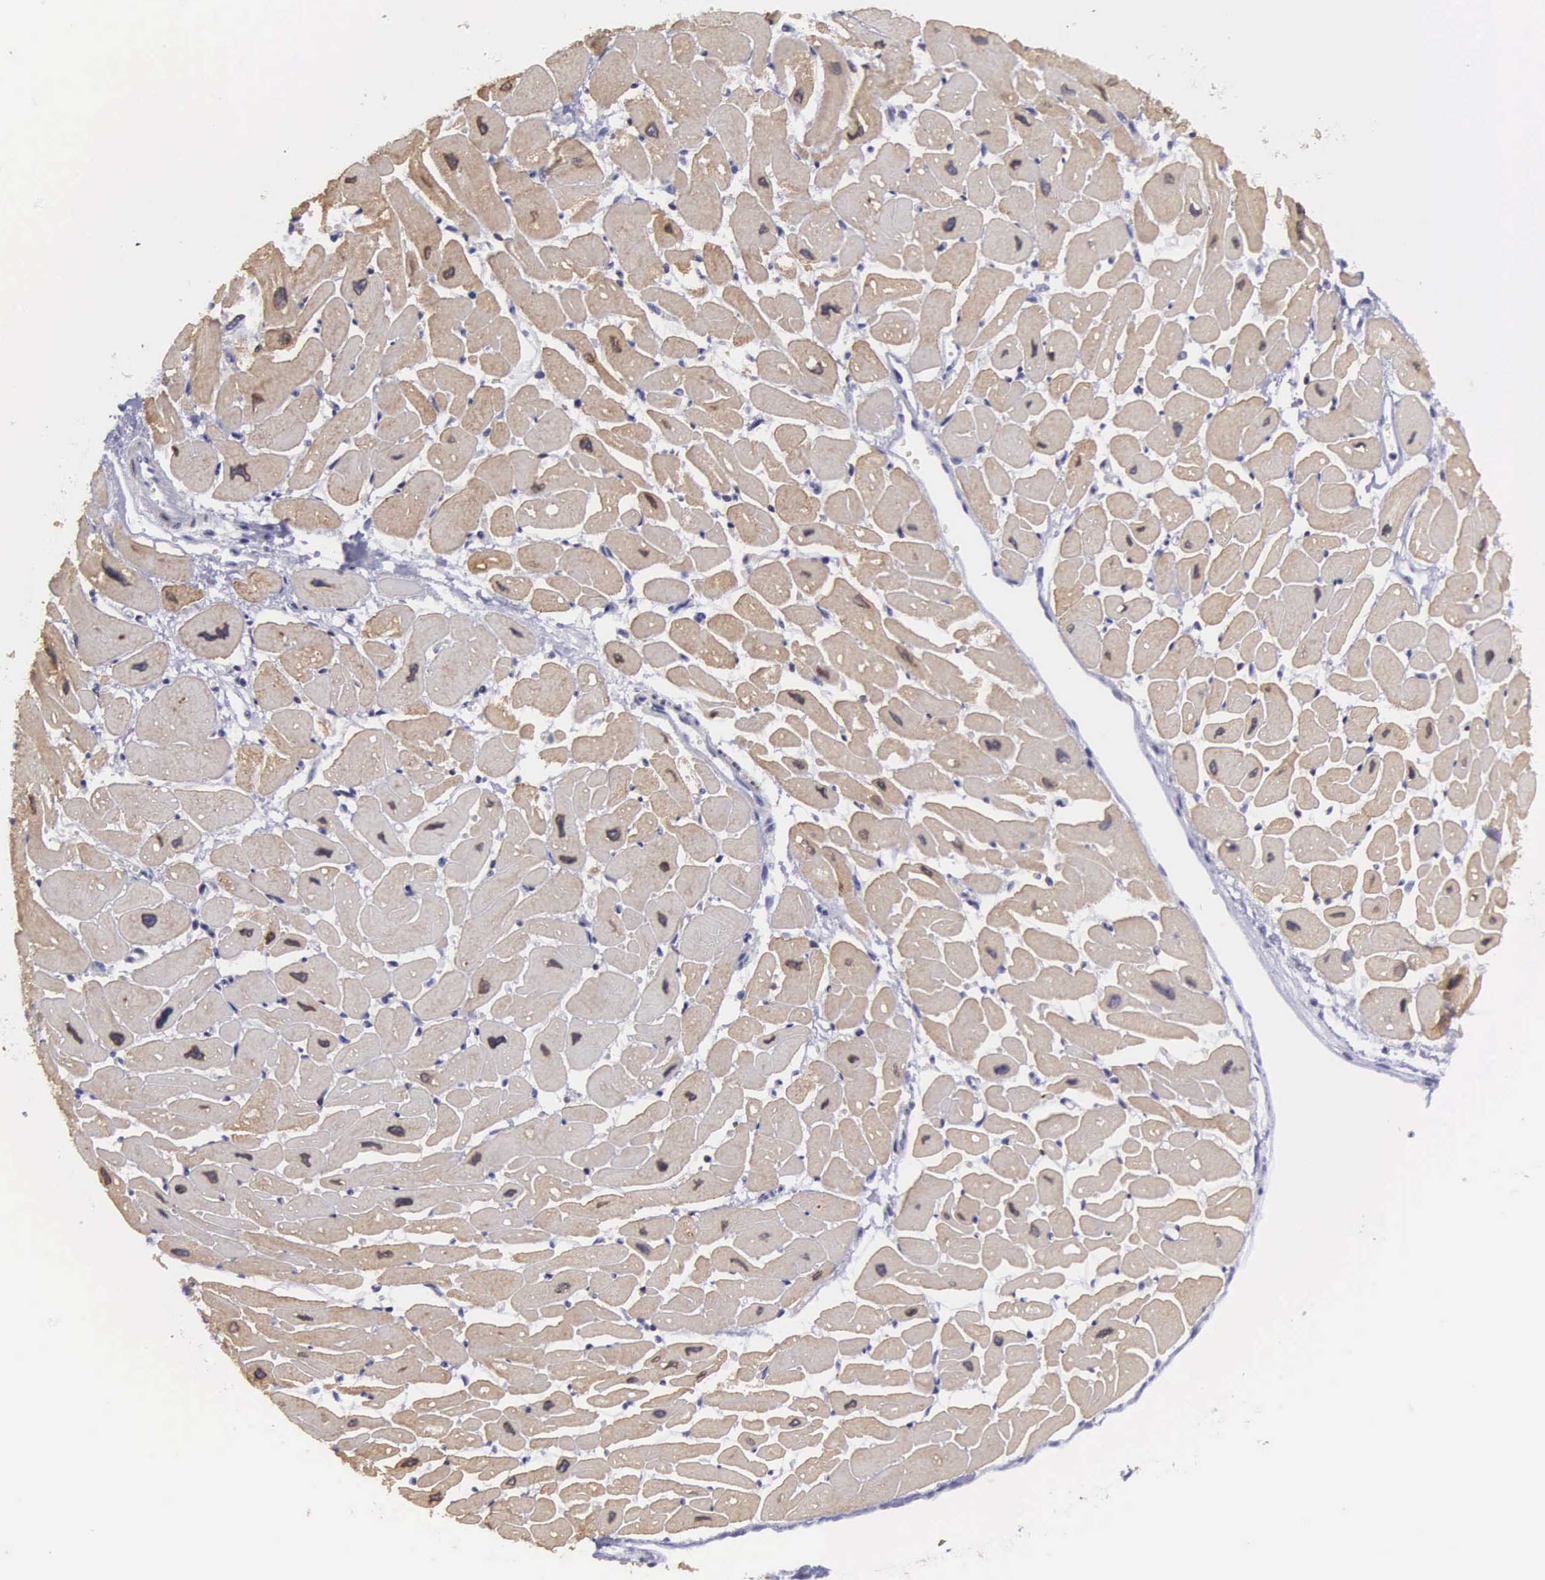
{"staining": {"intensity": "moderate", "quantity": ">75%", "location": "cytoplasmic/membranous,nuclear"}, "tissue": "heart muscle", "cell_type": "Cardiomyocytes", "image_type": "normal", "snomed": [{"axis": "morphology", "description": "Normal tissue, NOS"}, {"axis": "topography", "description": "Heart"}], "caption": "Benign heart muscle was stained to show a protein in brown. There is medium levels of moderate cytoplasmic/membranous,nuclear positivity in about >75% of cardiomyocytes. The staining was performed using DAB (3,3'-diaminobenzidine) to visualize the protein expression in brown, while the nuclei were stained in blue with hematoxylin (Magnification: 20x).", "gene": "ETV6", "patient": {"sex": "female", "age": 54}}